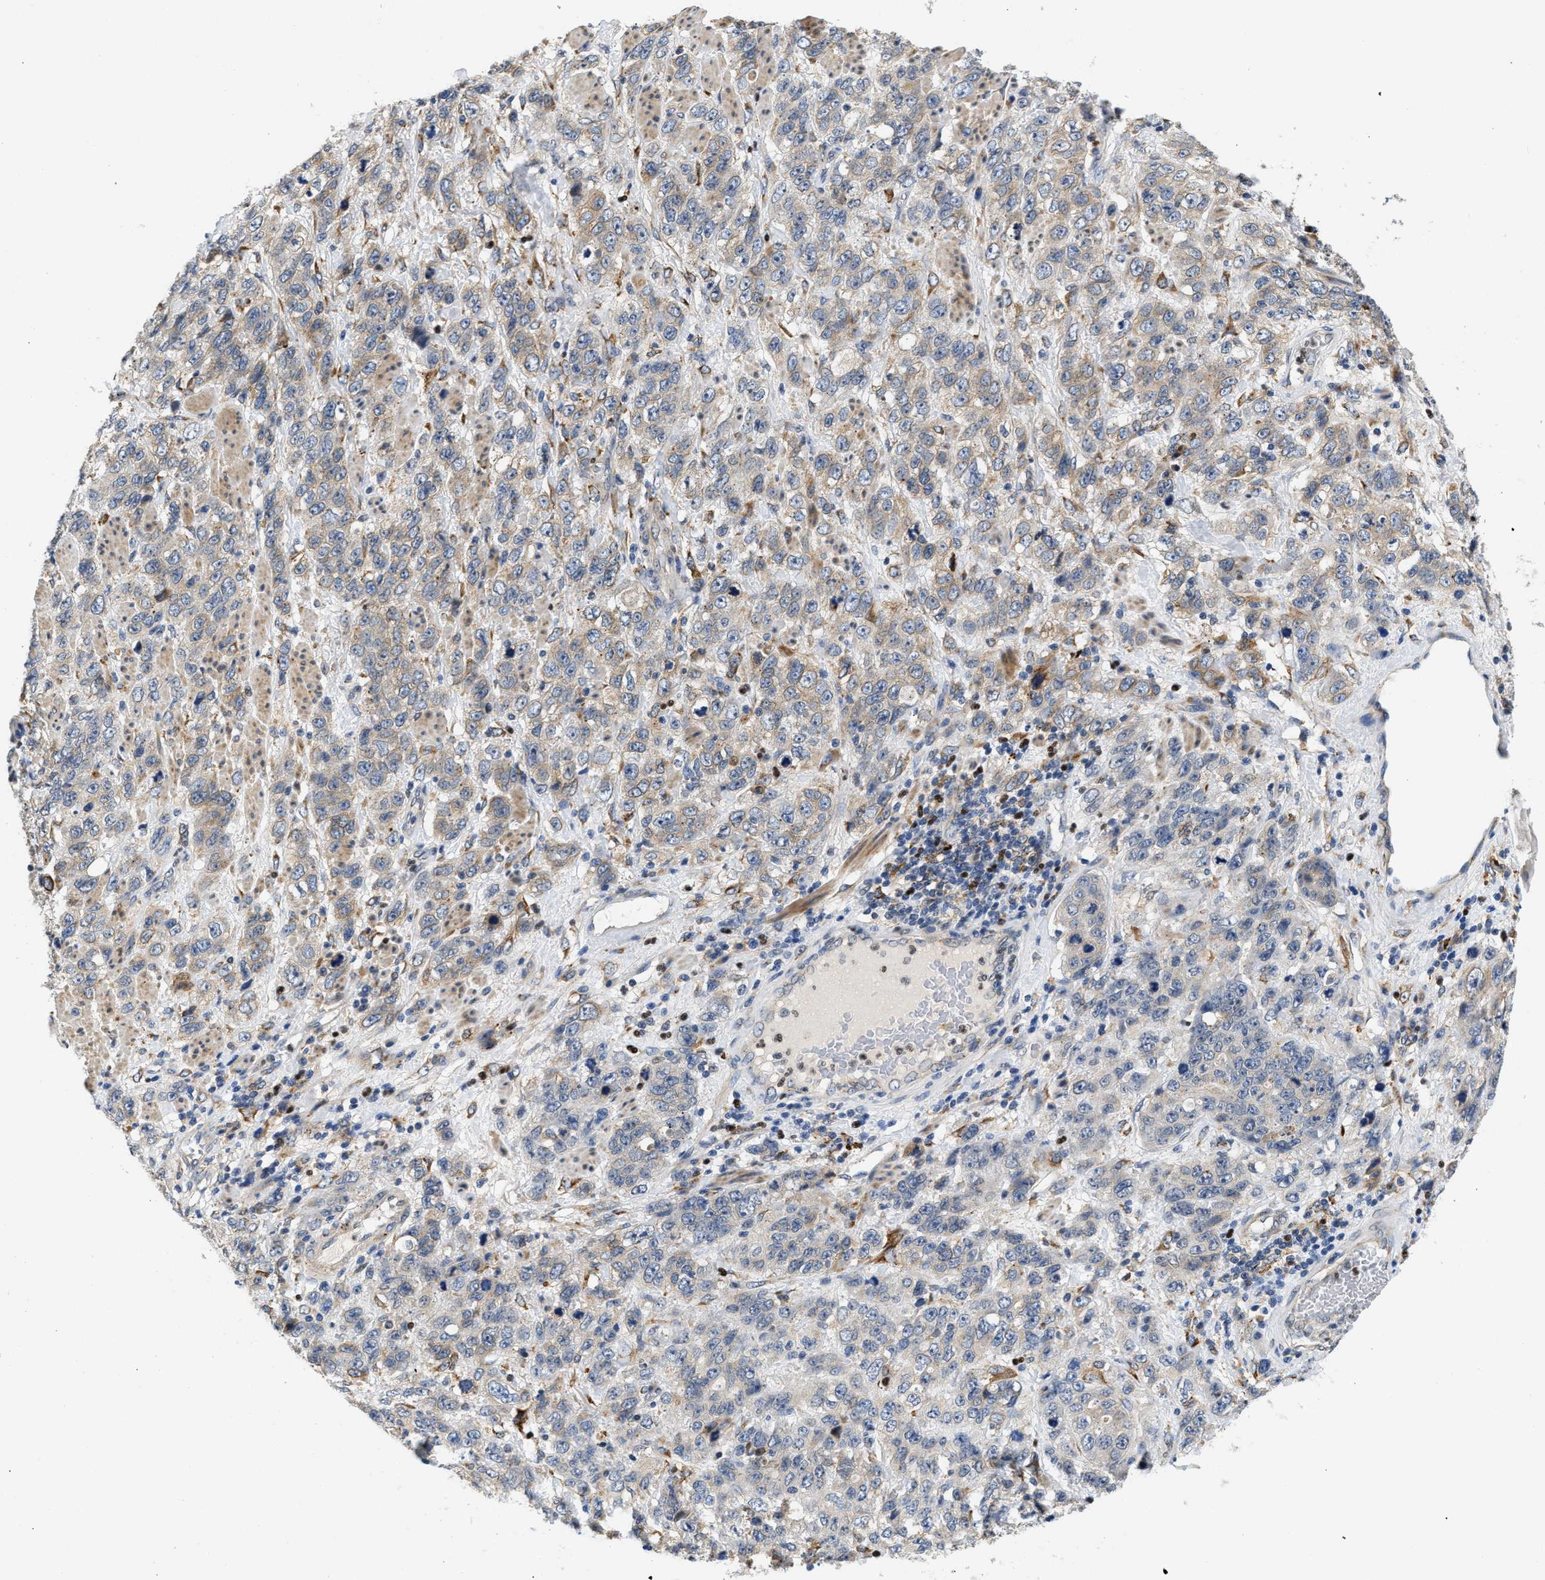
{"staining": {"intensity": "weak", "quantity": "<25%", "location": "cytoplasmic/membranous"}, "tissue": "stomach cancer", "cell_type": "Tumor cells", "image_type": "cancer", "snomed": [{"axis": "morphology", "description": "Adenocarcinoma, NOS"}, {"axis": "topography", "description": "Stomach"}], "caption": "Tumor cells are negative for protein expression in human stomach cancer (adenocarcinoma).", "gene": "PPM1L", "patient": {"sex": "male", "age": 48}}